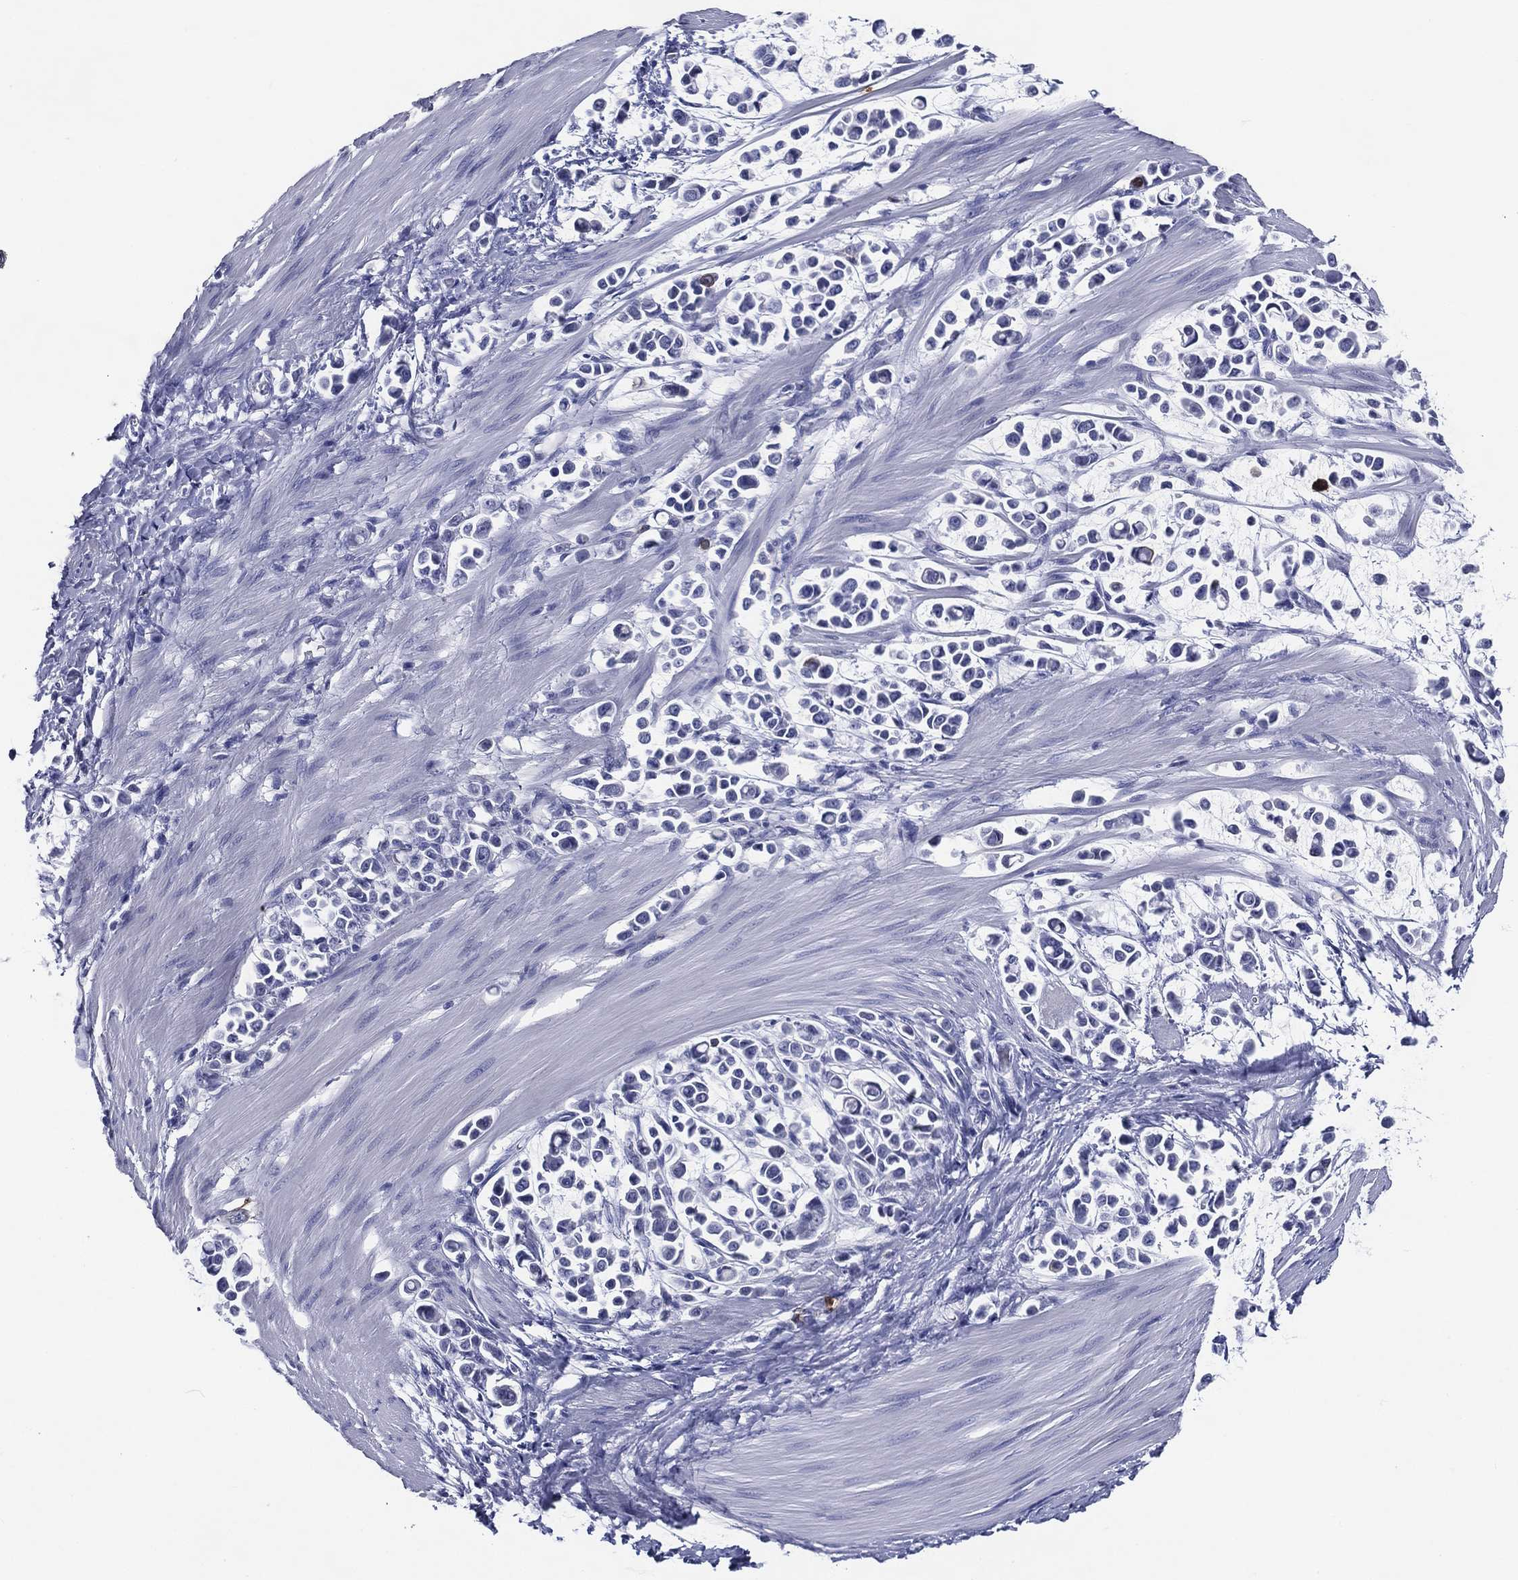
{"staining": {"intensity": "negative", "quantity": "none", "location": "none"}, "tissue": "stomach cancer", "cell_type": "Tumor cells", "image_type": "cancer", "snomed": [{"axis": "morphology", "description": "Adenocarcinoma, NOS"}, {"axis": "topography", "description": "Stomach"}], "caption": "An IHC histopathology image of stomach cancer (adenocarcinoma) is shown. There is no staining in tumor cells of stomach cancer (adenocarcinoma).", "gene": "ACE2", "patient": {"sex": "male", "age": 82}}